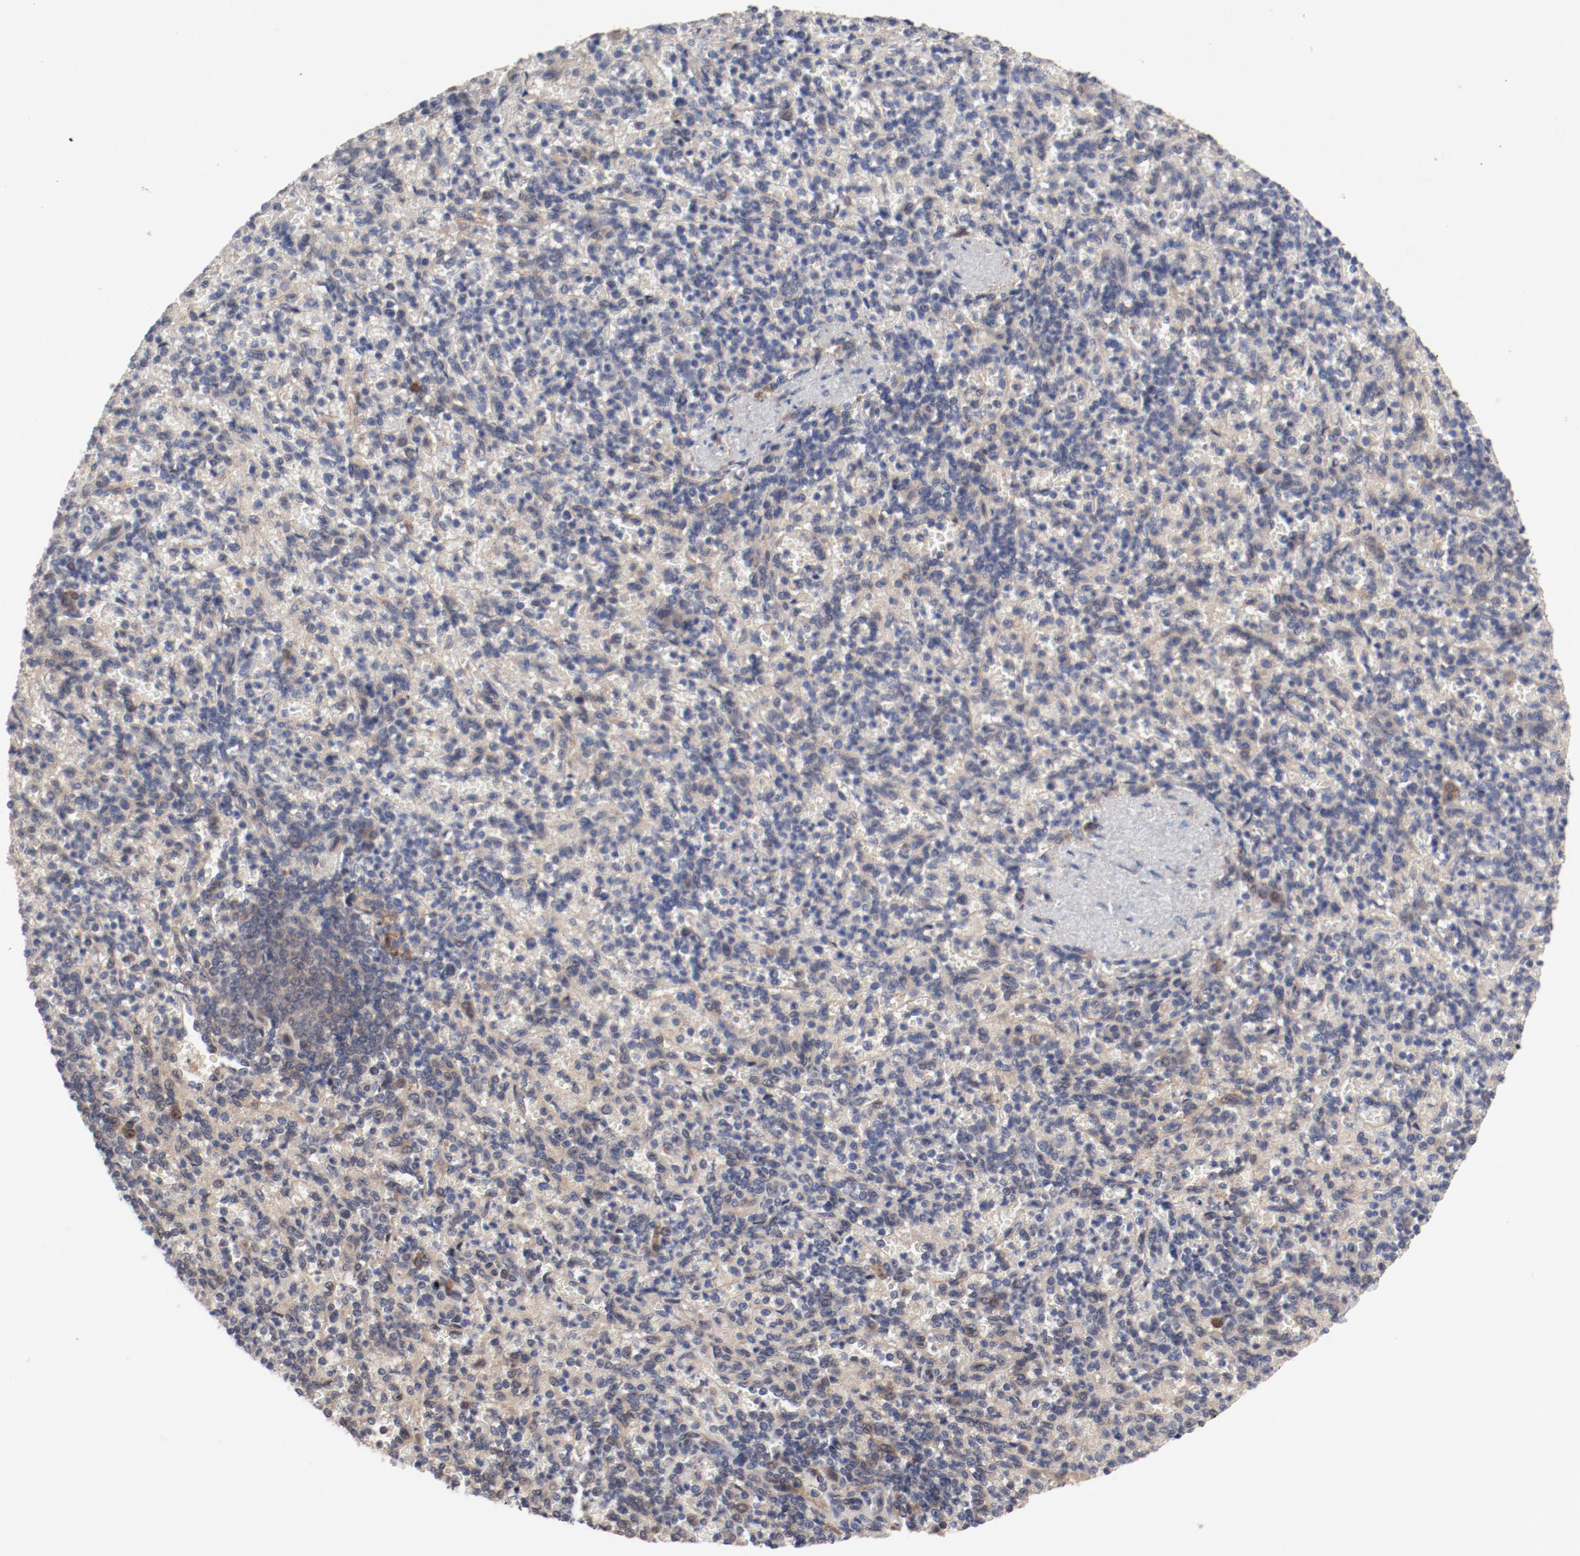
{"staining": {"intensity": "negative", "quantity": "none", "location": "none"}, "tissue": "spleen", "cell_type": "Cells in red pulp", "image_type": "normal", "snomed": [{"axis": "morphology", "description": "Normal tissue, NOS"}, {"axis": "topography", "description": "Spleen"}], "caption": "Immunohistochemistry micrograph of normal spleen: human spleen stained with DAB displays no significant protein positivity in cells in red pulp. (Brightfield microscopy of DAB immunohistochemistry at high magnification).", "gene": "PITPNM2", "patient": {"sex": "female", "age": 74}}